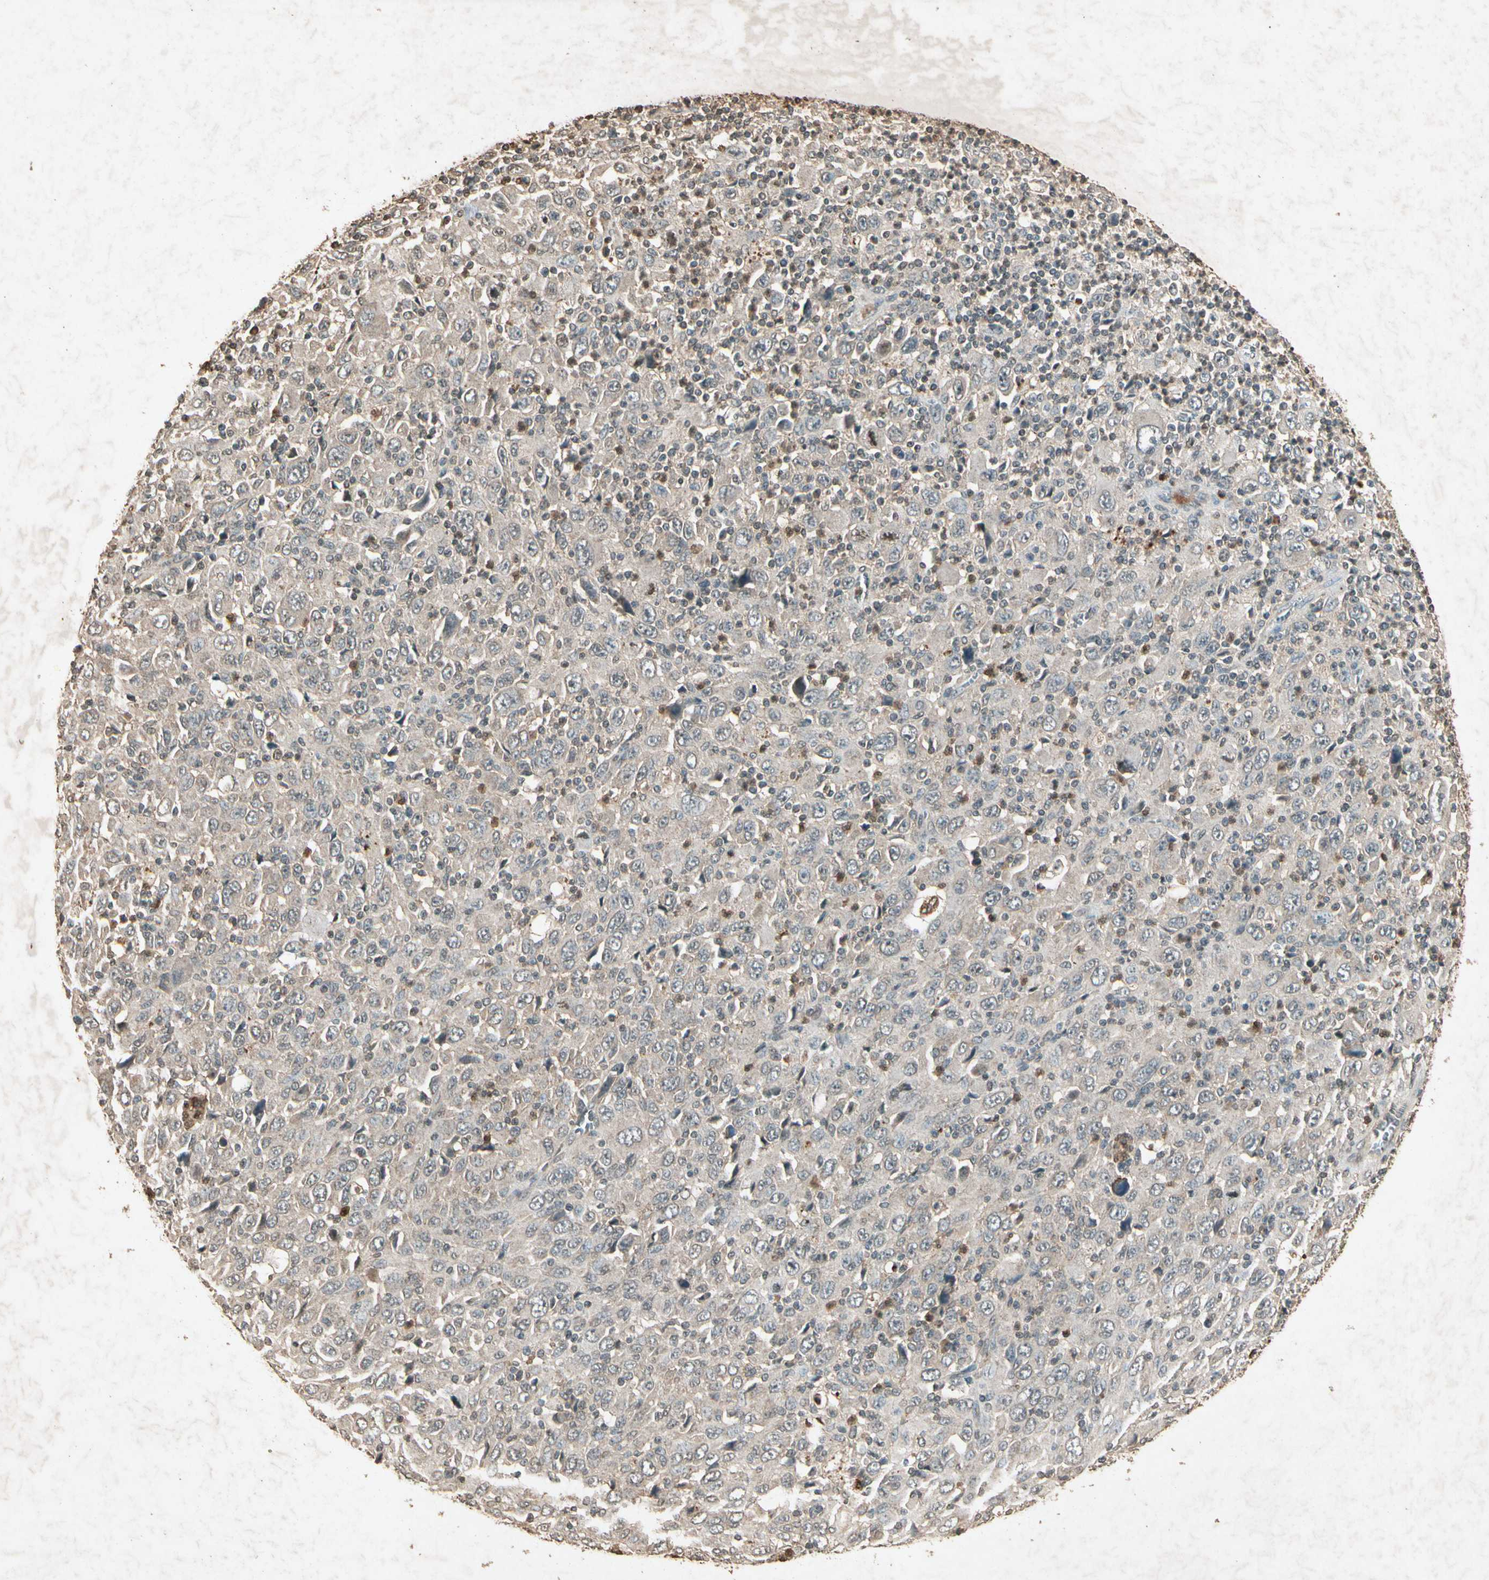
{"staining": {"intensity": "weak", "quantity": "25%-75%", "location": "cytoplasmic/membranous"}, "tissue": "melanoma", "cell_type": "Tumor cells", "image_type": "cancer", "snomed": [{"axis": "morphology", "description": "Malignant melanoma, Metastatic site"}, {"axis": "topography", "description": "Skin"}], "caption": "IHC (DAB (3,3'-diaminobenzidine)) staining of melanoma exhibits weak cytoplasmic/membranous protein staining in approximately 25%-75% of tumor cells.", "gene": "GC", "patient": {"sex": "female", "age": 56}}